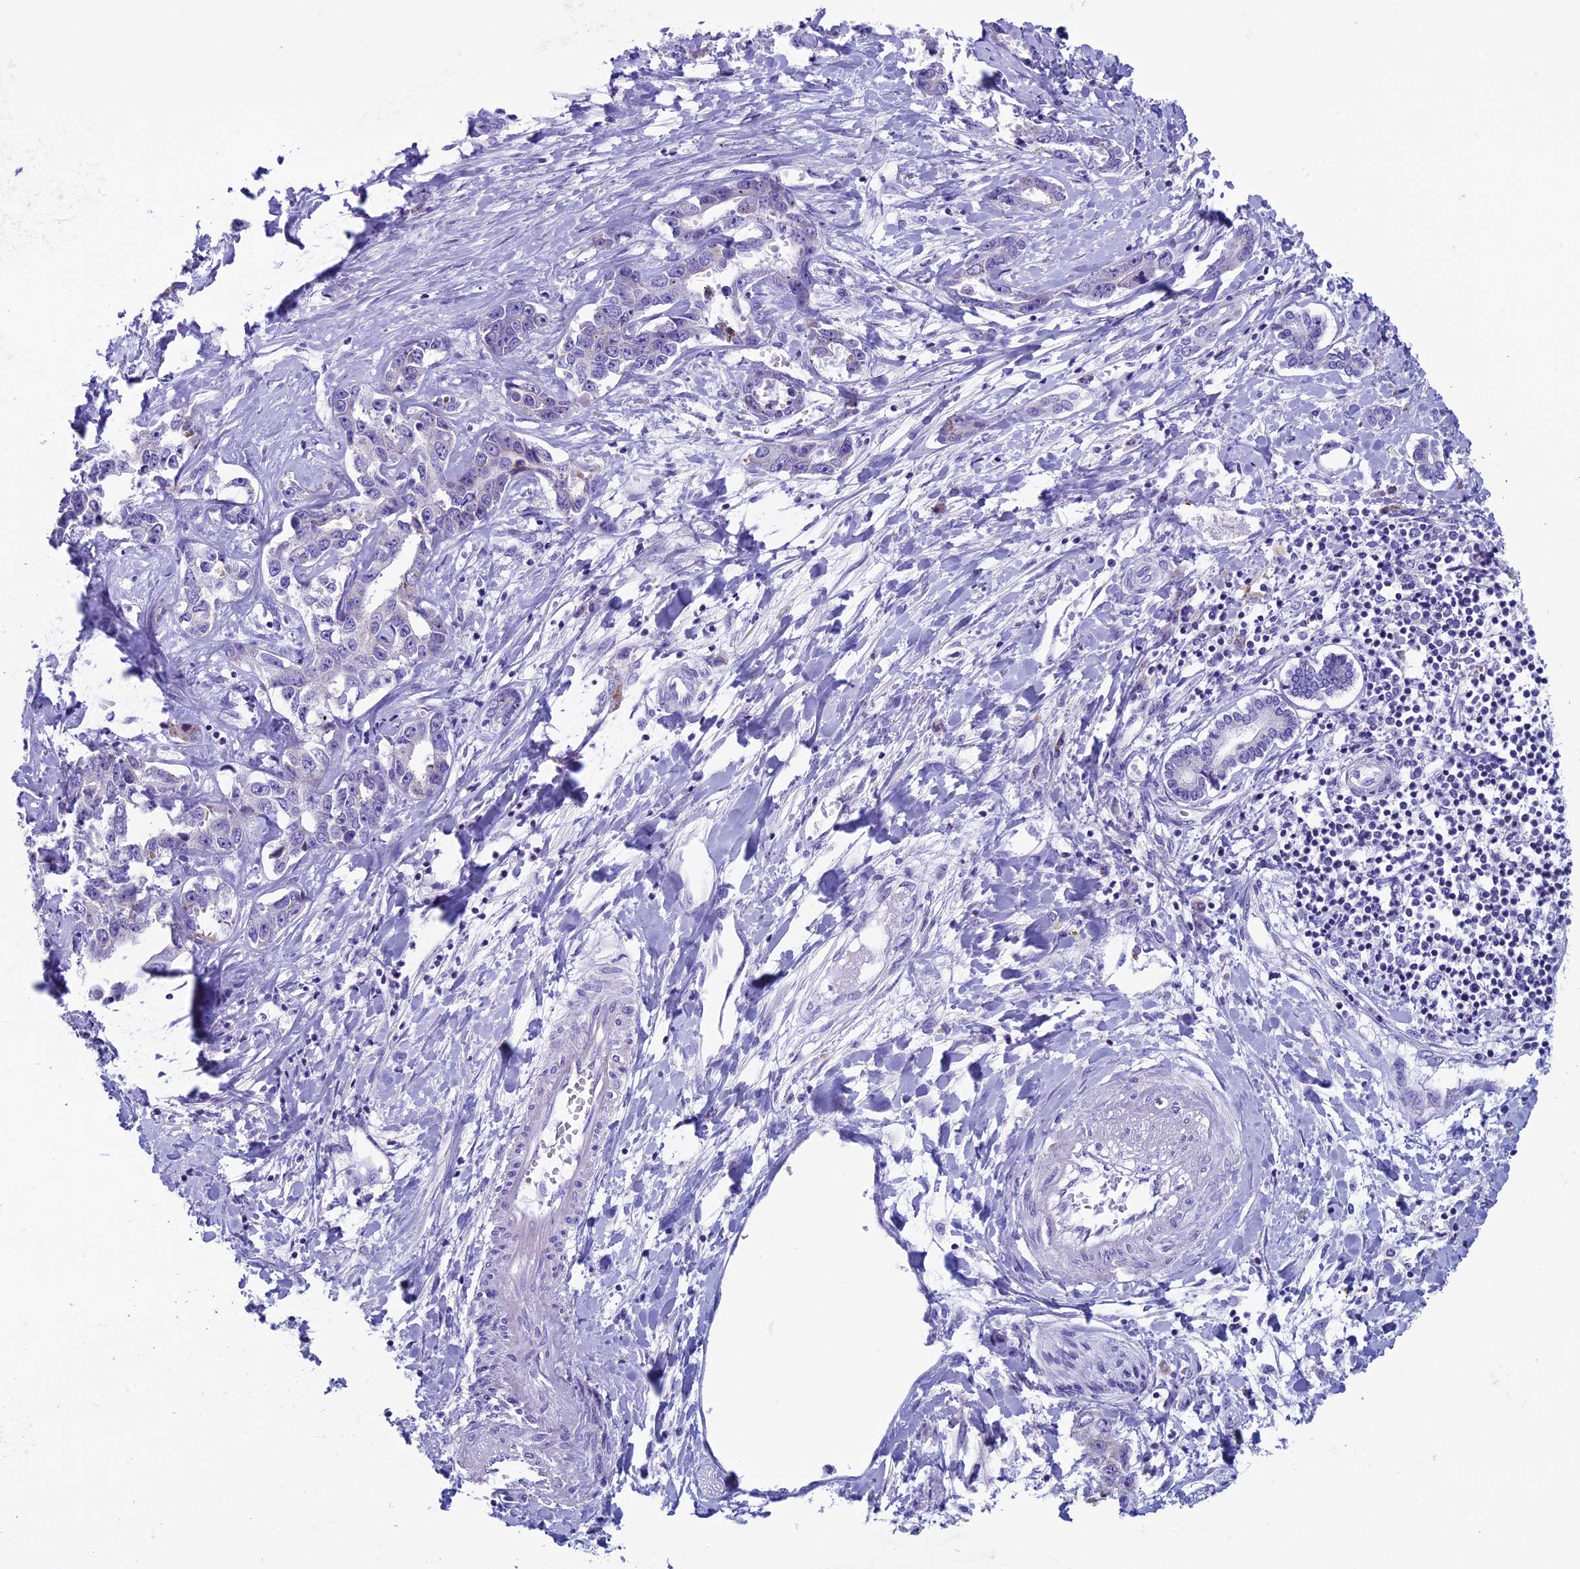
{"staining": {"intensity": "negative", "quantity": "none", "location": "none"}, "tissue": "liver cancer", "cell_type": "Tumor cells", "image_type": "cancer", "snomed": [{"axis": "morphology", "description": "Cholangiocarcinoma"}, {"axis": "topography", "description": "Liver"}], "caption": "Immunohistochemical staining of human liver cancer demonstrates no significant staining in tumor cells.", "gene": "ZNF563", "patient": {"sex": "male", "age": 59}}